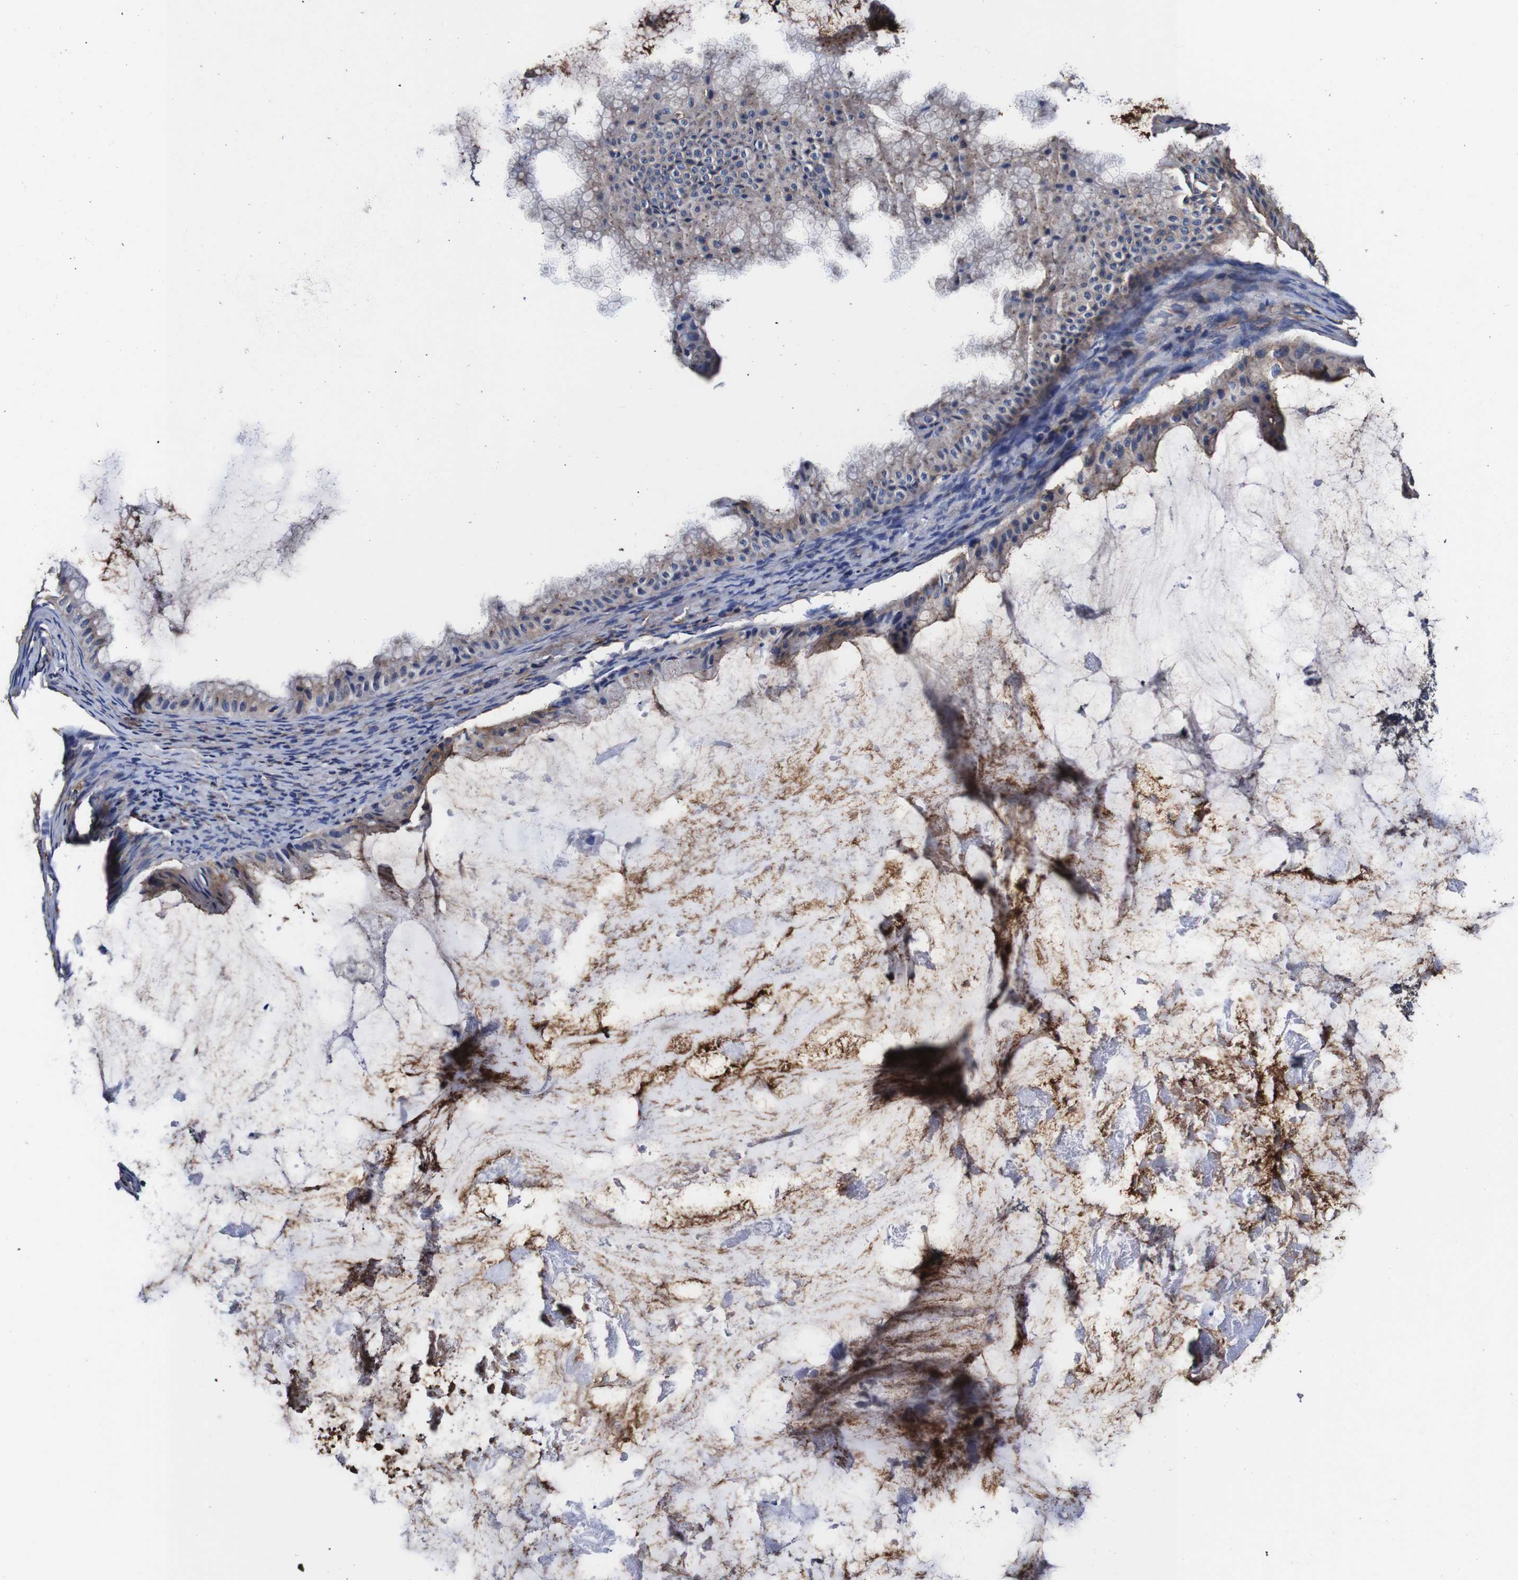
{"staining": {"intensity": "weak", "quantity": "25%-75%", "location": "cytoplasmic/membranous"}, "tissue": "ovarian cancer", "cell_type": "Tumor cells", "image_type": "cancer", "snomed": [{"axis": "morphology", "description": "Cystadenocarcinoma, mucinous, NOS"}, {"axis": "topography", "description": "Ovary"}], "caption": "Human mucinous cystadenocarcinoma (ovarian) stained with a protein marker shows weak staining in tumor cells.", "gene": "PDCD6IP", "patient": {"sex": "female", "age": 61}}